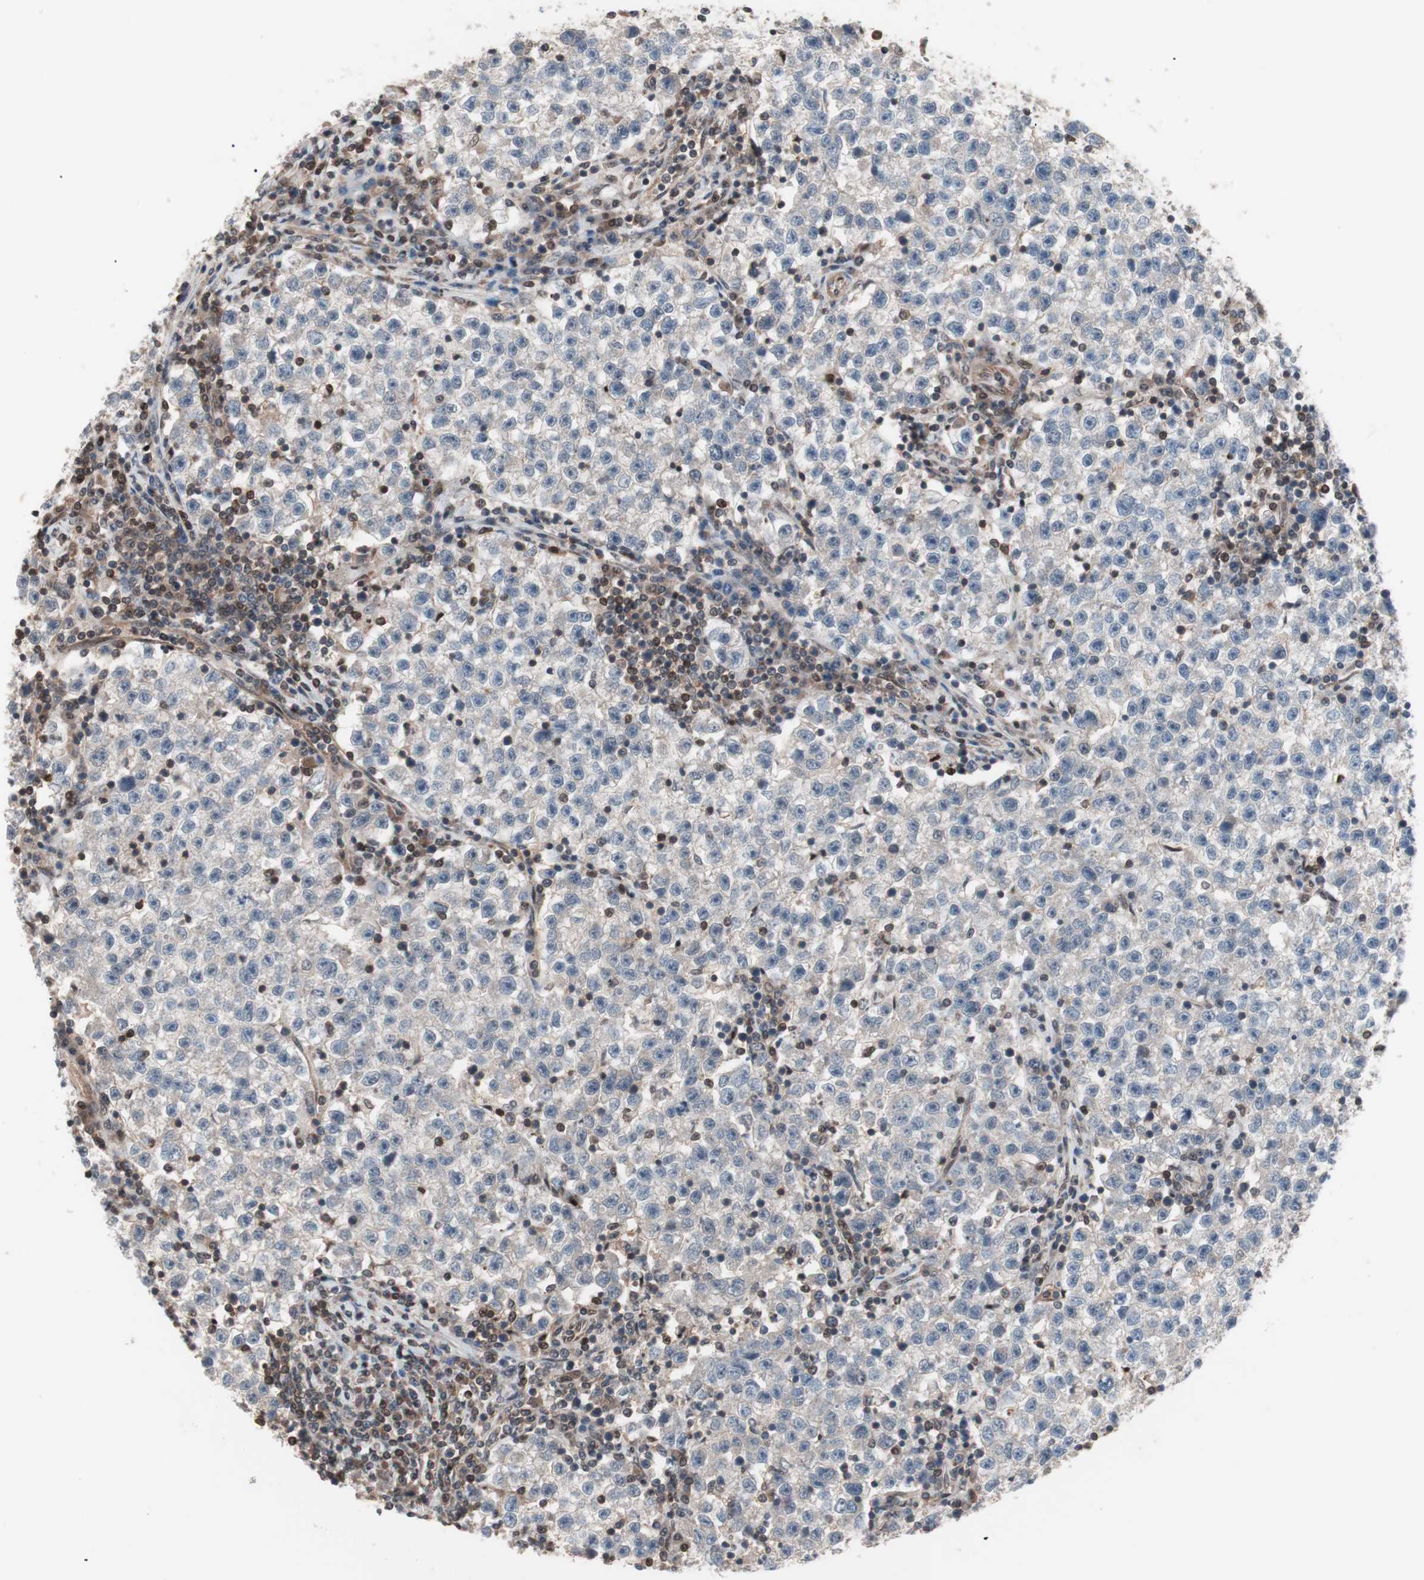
{"staining": {"intensity": "negative", "quantity": "none", "location": "none"}, "tissue": "testis cancer", "cell_type": "Tumor cells", "image_type": "cancer", "snomed": [{"axis": "morphology", "description": "Seminoma, NOS"}, {"axis": "topography", "description": "Testis"}], "caption": "Immunohistochemistry (IHC) photomicrograph of neoplastic tissue: testis seminoma stained with DAB demonstrates no significant protein positivity in tumor cells. (Brightfield microscopy of DAB (3,3'-diaminobenzidine) immunohistochemistry at high magnification).", "gene": "IRS1", "patient": {"sex": "male", "age": 22}}